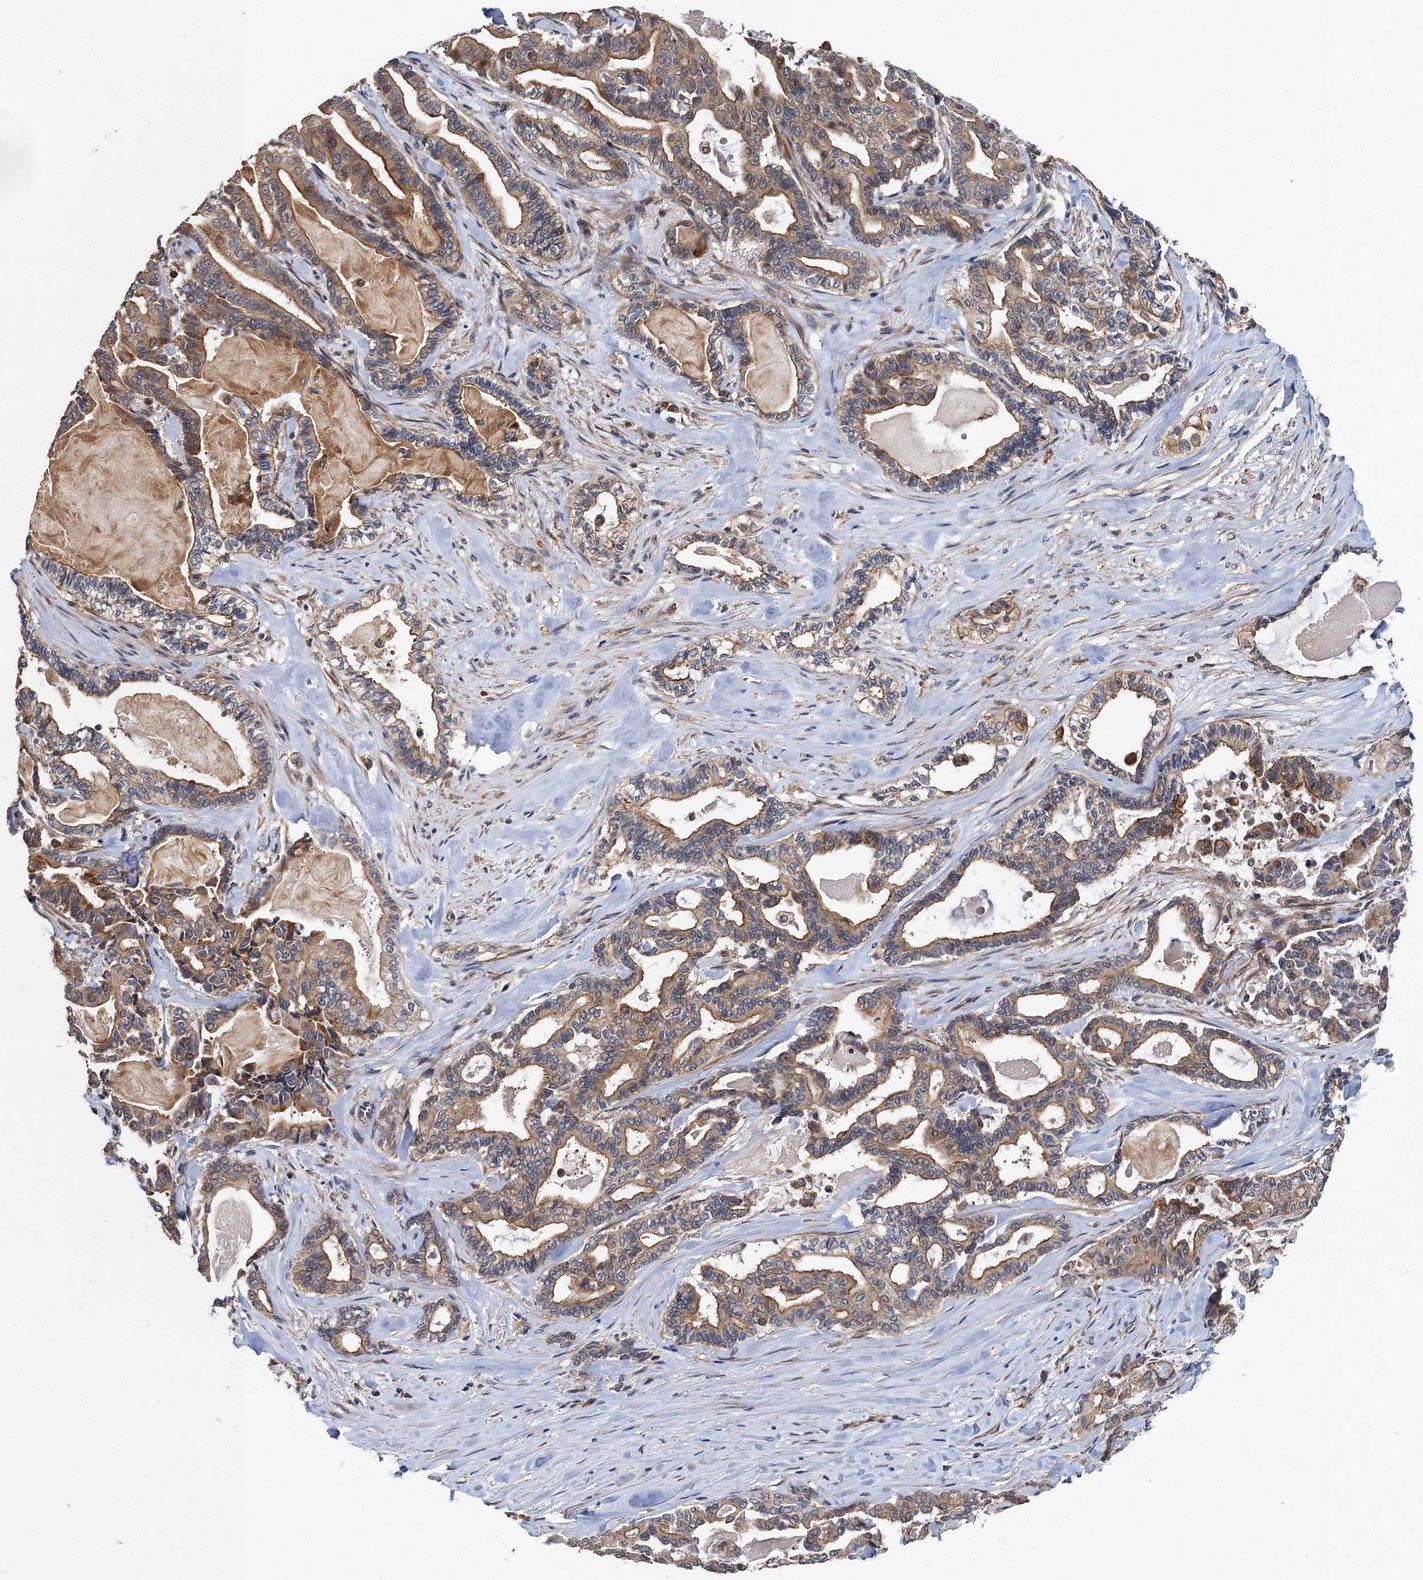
{"staining": {"intensity": "moderate", "quantity": ">75%", "location": "cytoplasmic/membranous"}, "tissue": "pancreatic cancer", "cell_type": "Tumor cells", "image_type": "cancer", "snomed": [{"axis": "morphology", "description": "Adenocarcinoma, NOS"}, {"axis": "topography", "description": "Pancreas"}], "caption": "The image shows staining of pancreatic cancer, revealing moderate cytoplasmic/membranous protein staining (brown color) within tumor cells. The protein is stained brown, and the nuclei are stained in blue (DAB (3,3'-diaminobenzidine) IHC with brightfield microscopy, high magnification).", "gene": "PJA2", "patient": {"sex": "male", "age": 63}}